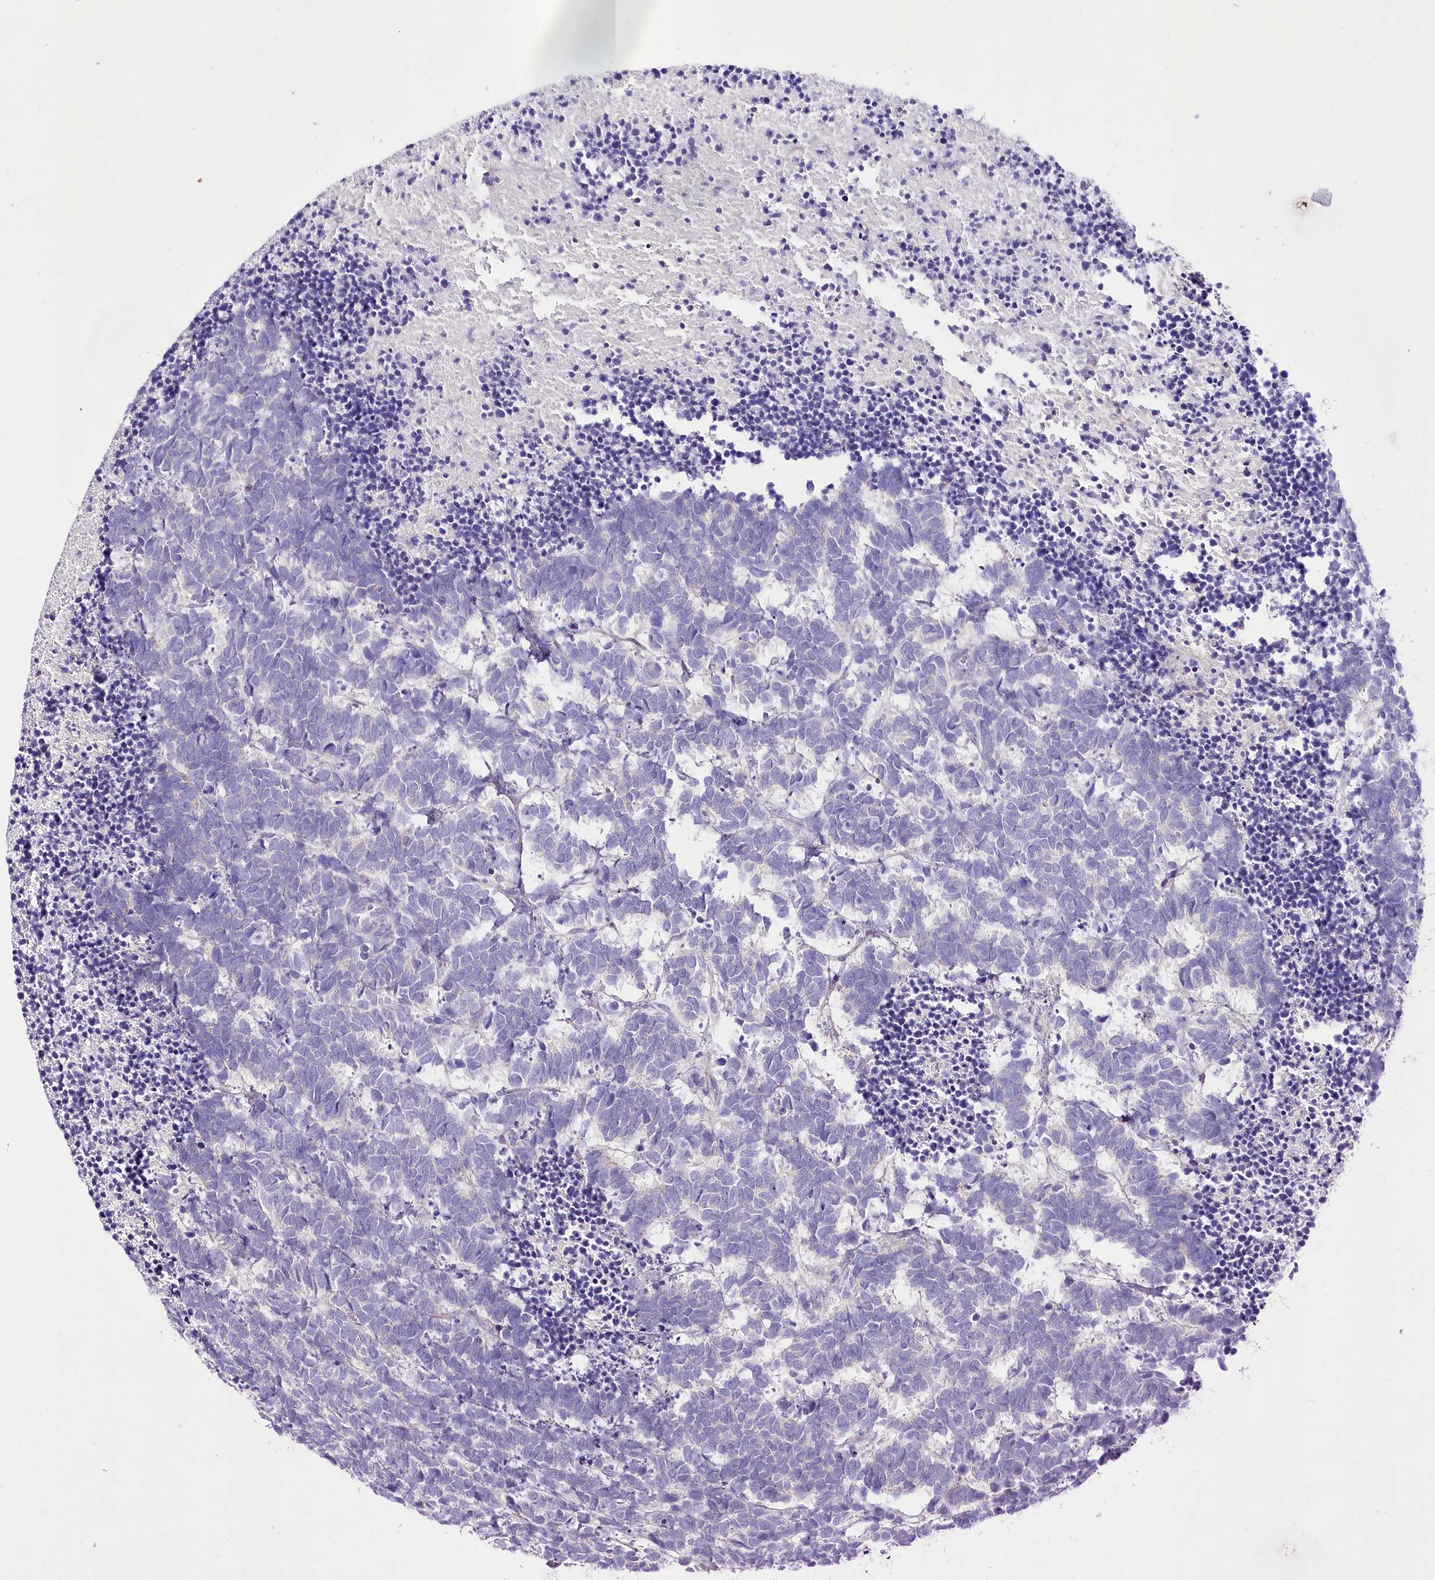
{"staining": {"intensity": "negative", "quantity": "none", "location": "none"}, "tissue": "carcinoid", "cell_type": "Tumor cells", "image_type": "cancer", "snomed": [{"axis": "morphology", "description": "Carcinoma, NOS"}, {"axis": "morphology", "description": "Carcinoid, malignant, NOS"}, {"axis": "topography", "description": "Urinary bladder"}], "caption": "Immunohistochemistry (IHC) of human carcinoid reveals no expression in tumor cells. The staining is performed using DAB brown chromogen with nuclei counter-stained in using hematoxylin.", "gene": "LRRC14B", "patient": {"sex": "male", "age": 57}}